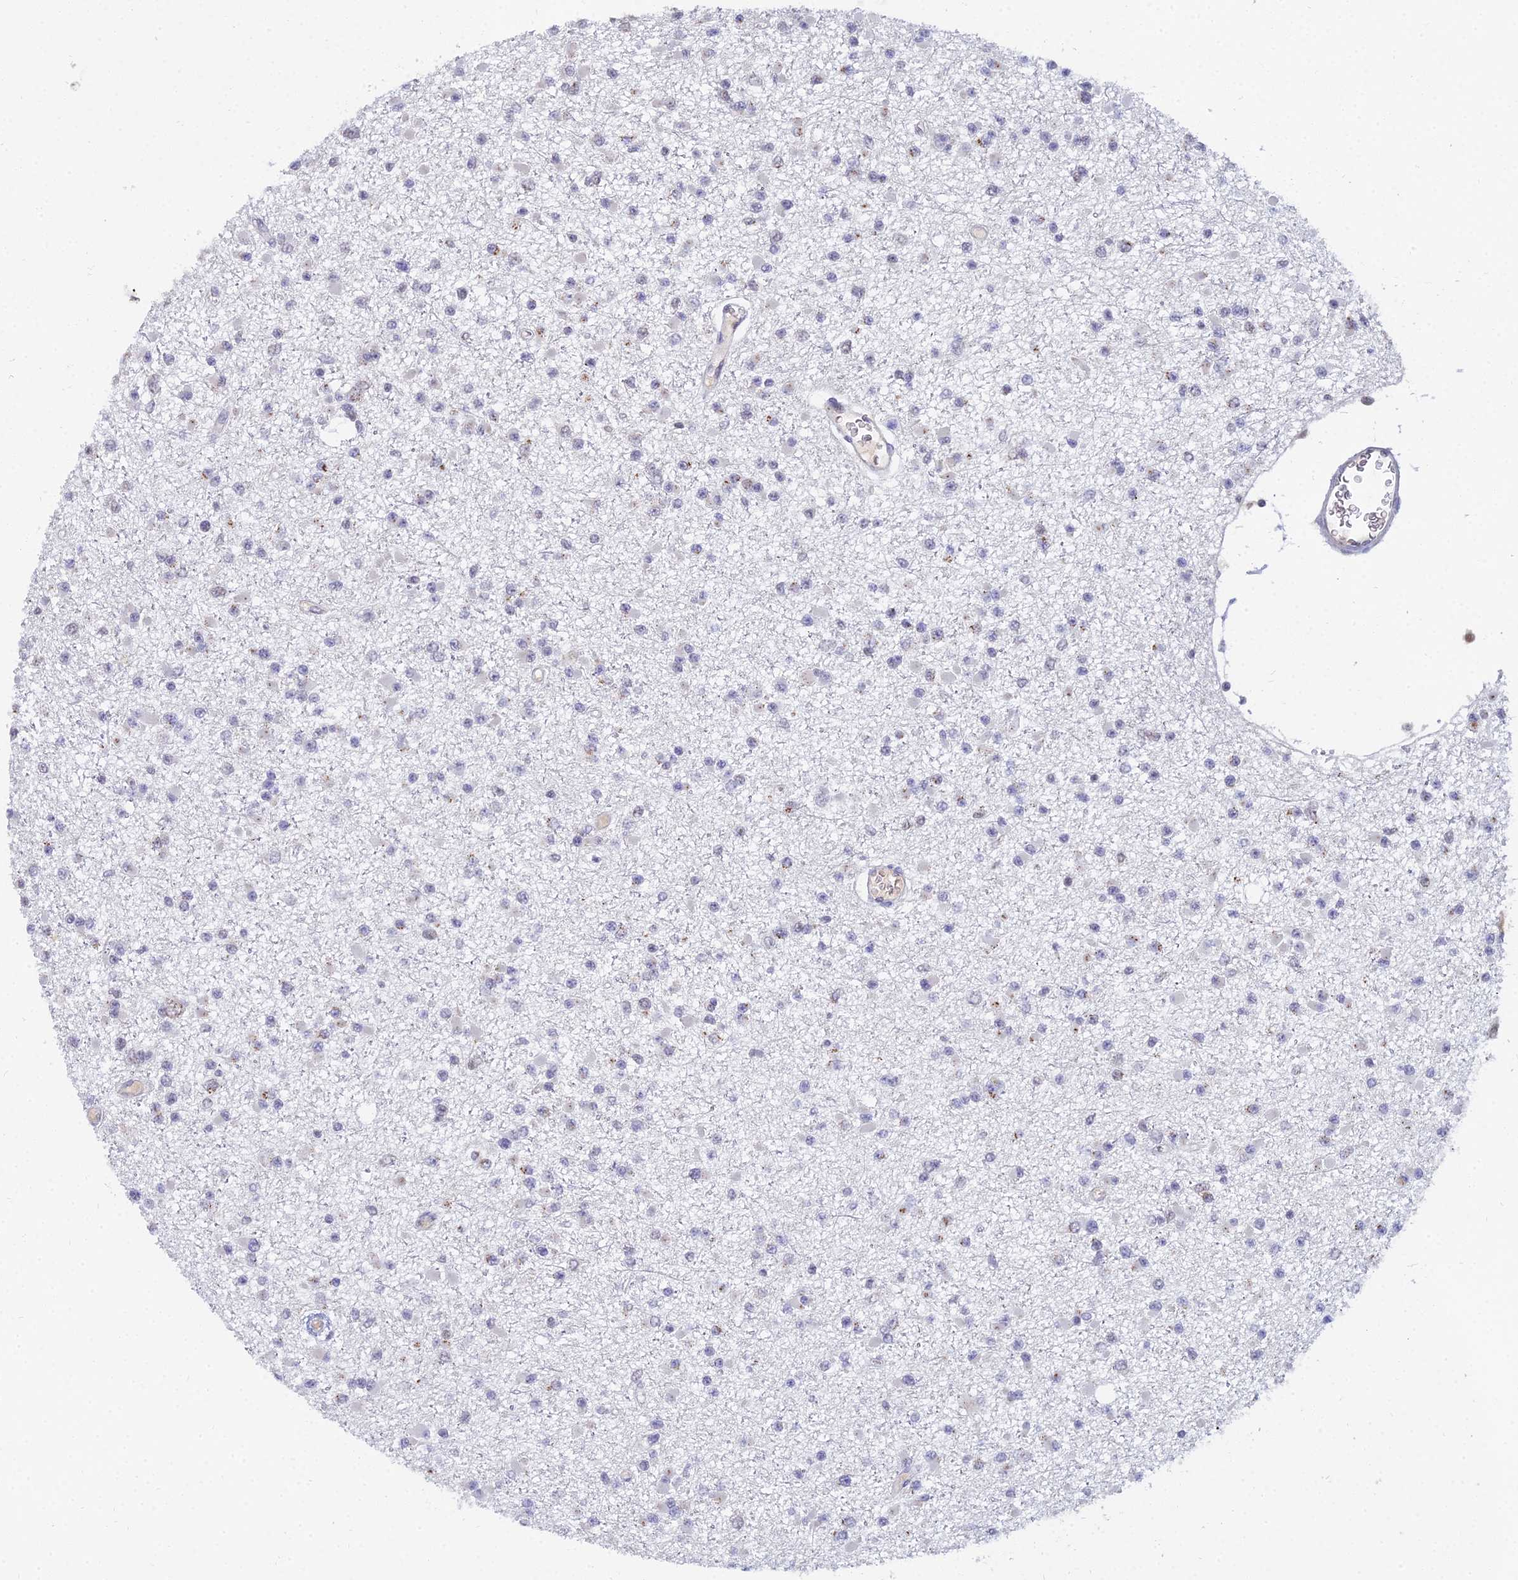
{"staining": {"intensity": "negative", "quantity": "none", "location": "none"}, "tissue": "glioma", "cell_type": "Tumor cells", "image_type": "cancer", "snomed": [{"axis": "morphology", "description": "Glioma, malignant, Low grade"}, {"axis": "topography", "description": "Brain"}], "caption": "Immunohistochemistry photomicrograph of neoplastic tissue: glioma stained with DAB reveals no significant protein positivity in tumor cells.", "gene": "THOC3", "patient": {"sex": "female", "age": 22}}